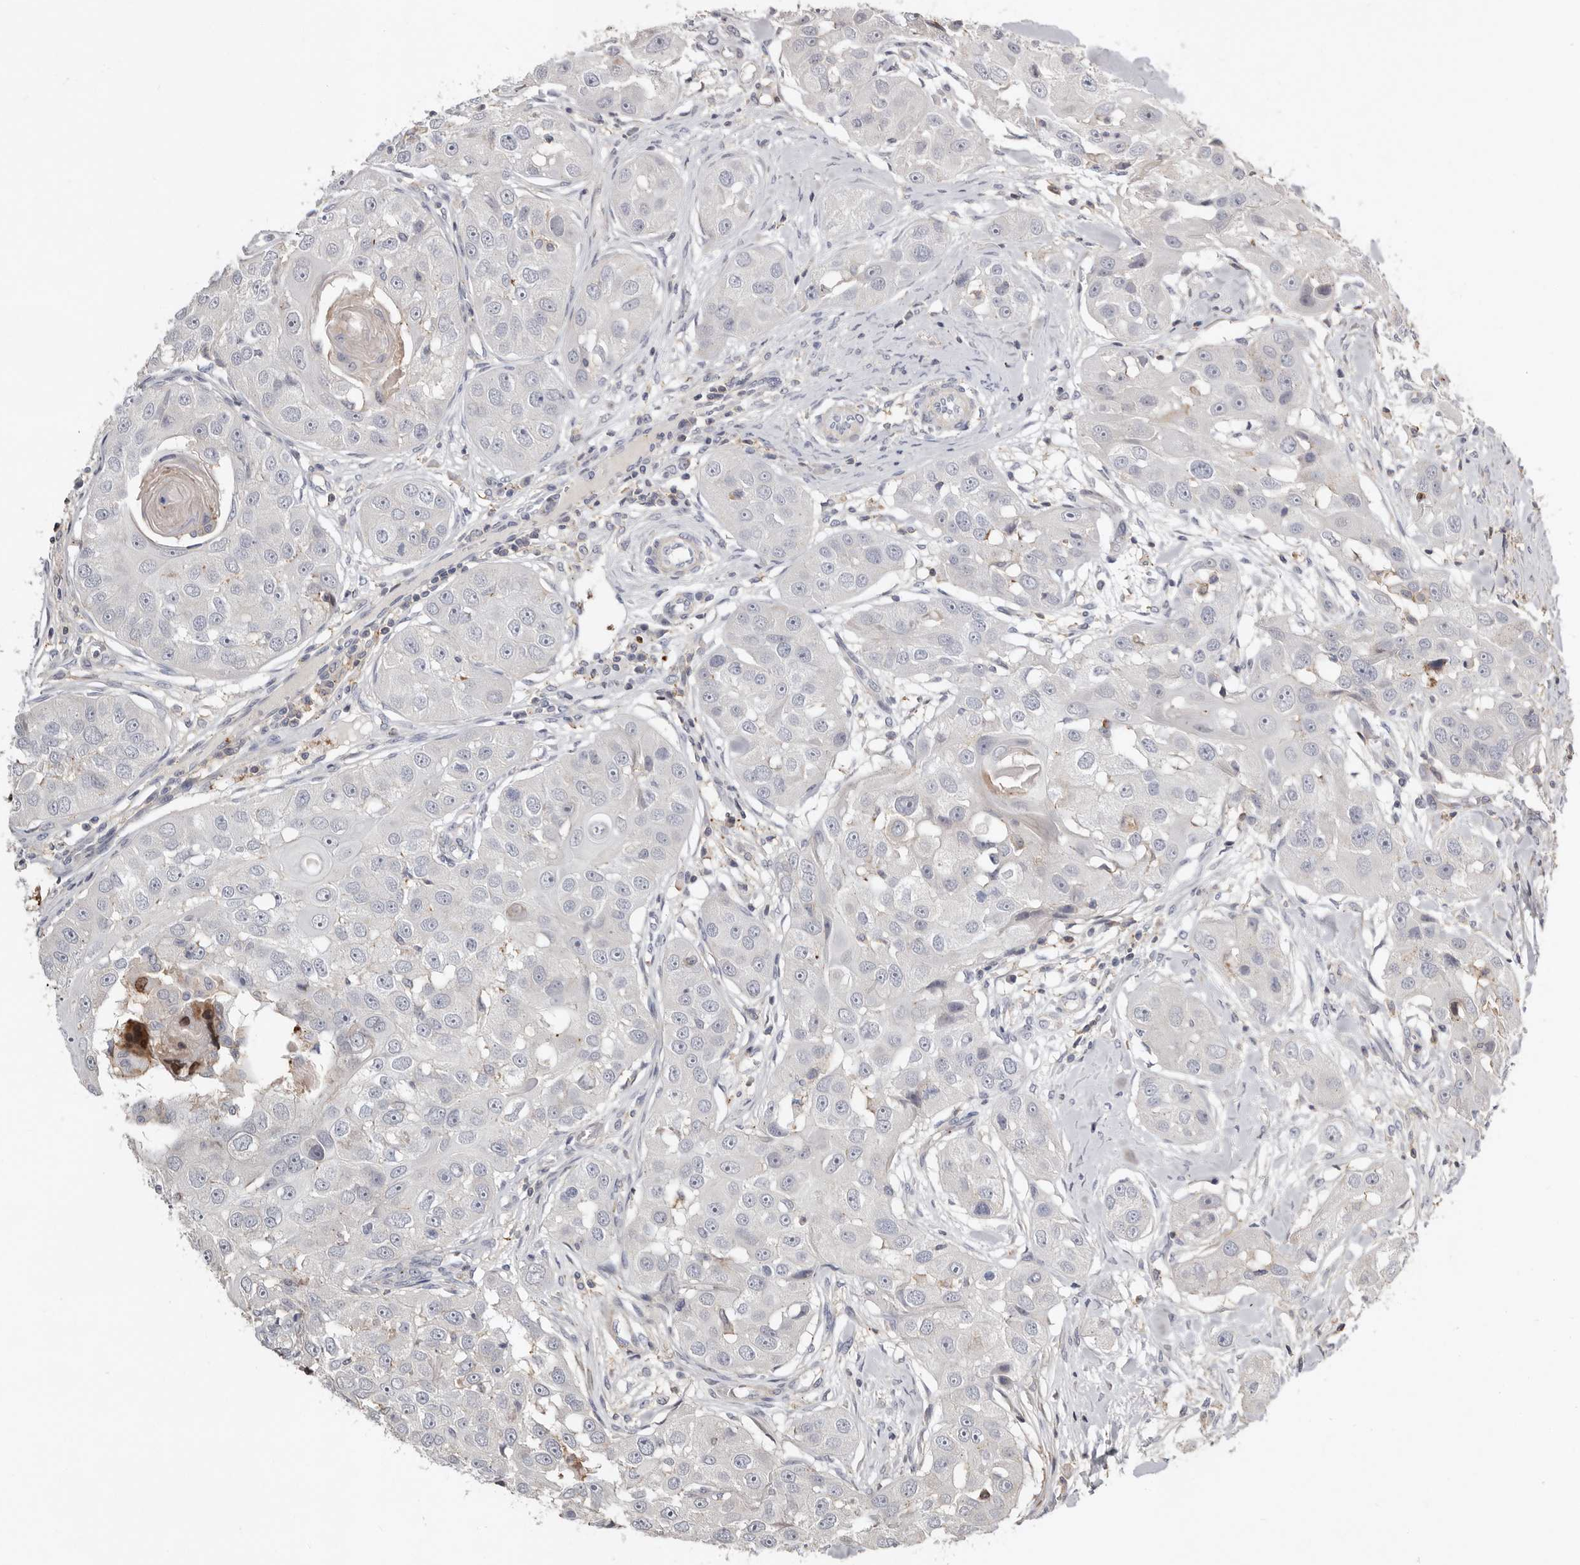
{"staining": {"intensity": "negative", "quantity": "none", "location": "none"}, "tissue": "head and neck cancer", "cell_type": "Tumor cells", "image_type": "cancer", "snomed": [{"axis": "morphology", "description": "Normal tissue, NOS"}, {"axis": "morphology", "description": "Squamous cell carcinoma, NOS"}, {"axis": "topography", "description": "Skeletal muscle"}, {"axis": "topography", "description": "Head-Neck"}], "caption": "The immunohistochemistry histopathology image has no significant expression in tumor cells of squamous cell carcinoma (head and neck) tissue.", "gene": "KIF26B", "patient": {"sex": "male", "age": 51}}